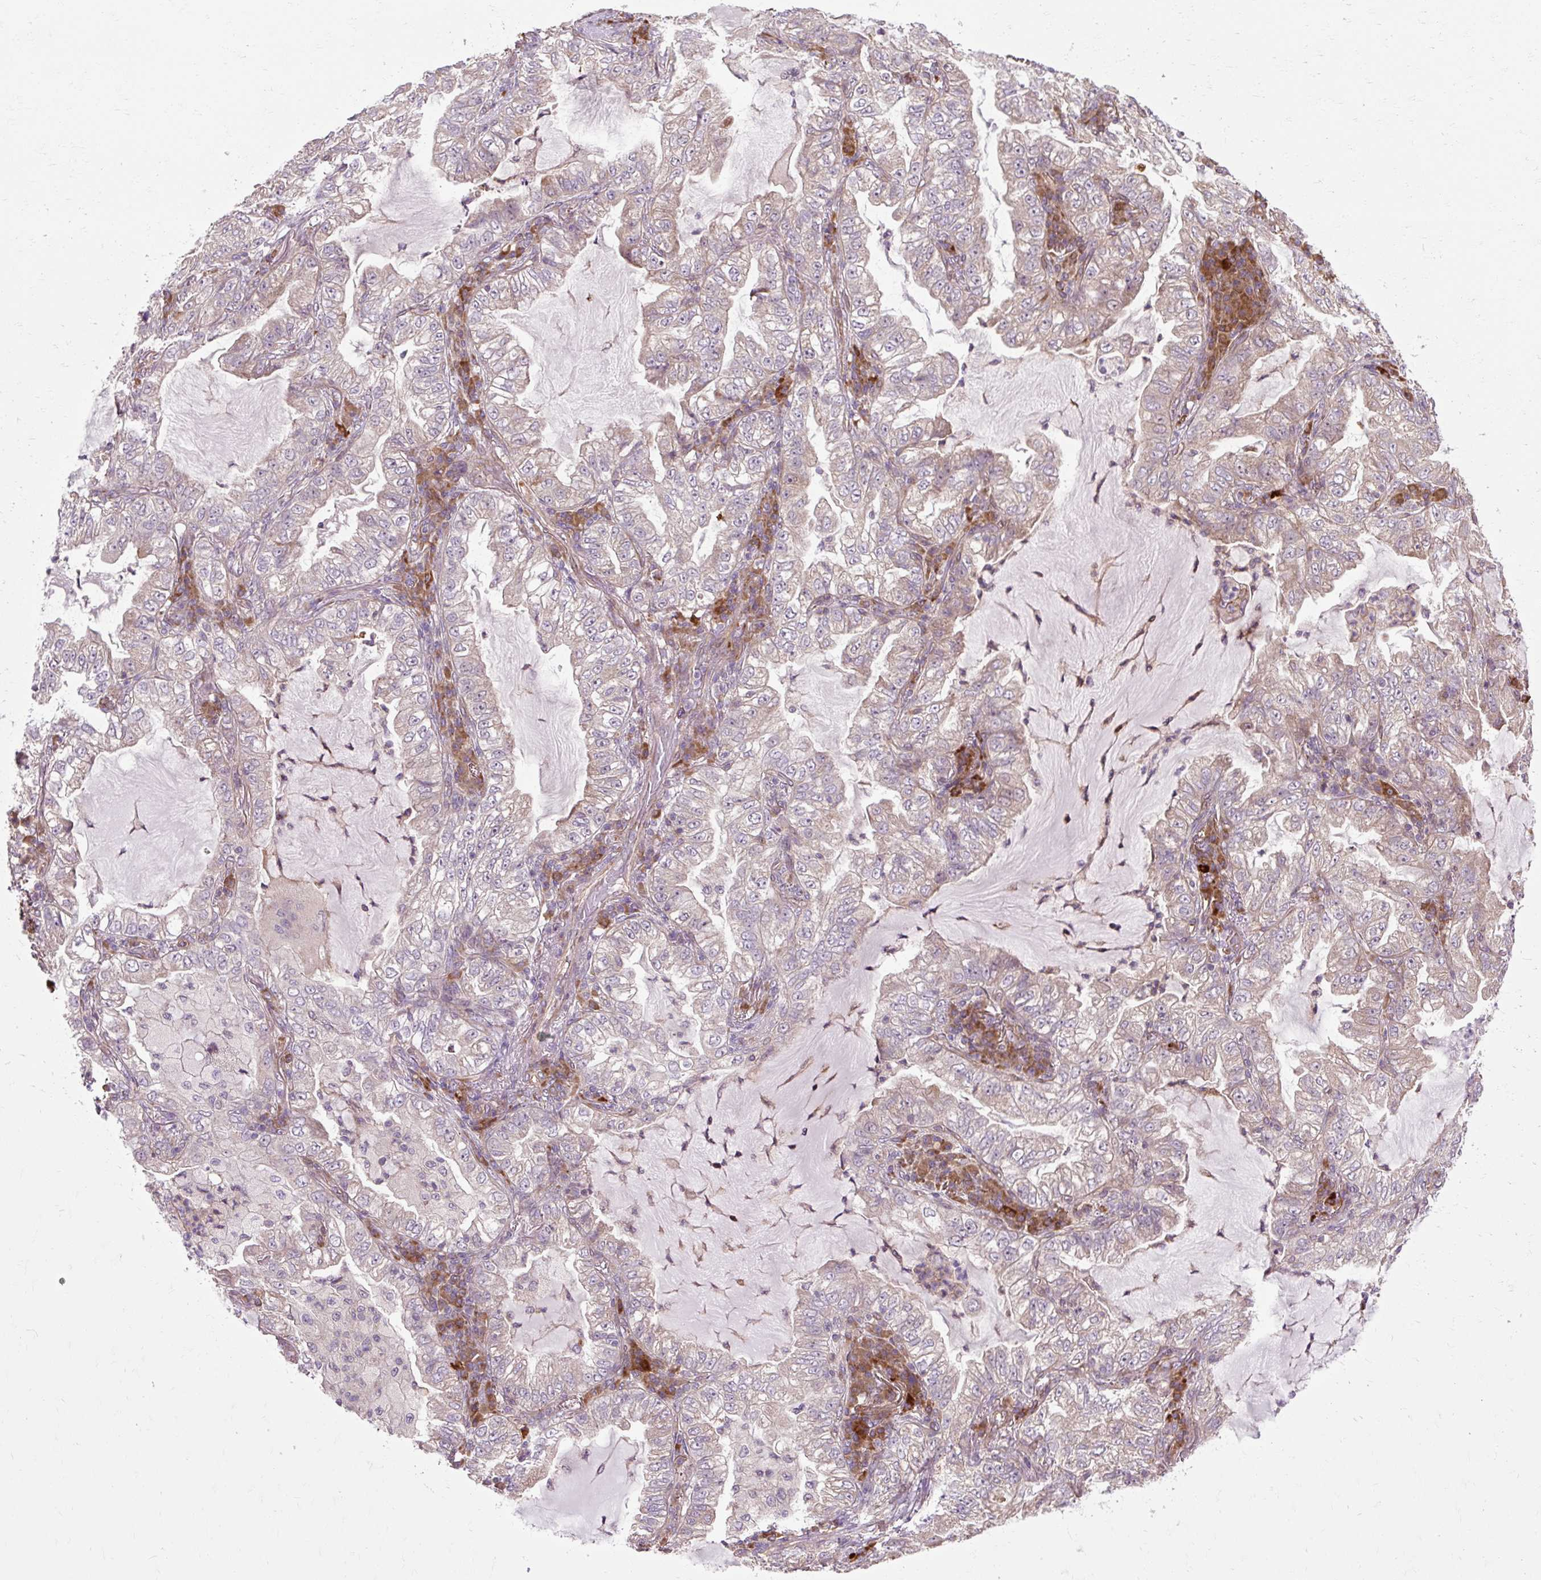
{"staining": {"intensity": "weak", "quantity": "<25%", "location": "cytoplasmic/membranous"}, "tissue": "lung cancer", "cell_type": "Tumor cells", "image_type": "cancer", "snomed": [{"axis": "morphology", "description": "Adenocarcinoma, NOS"}, {"axis": "topography", "description": "Lung"}], "caption": "Tumor cells show no significant staining in lung adenocarcinoma.", "gene": "FLRT1", "patient": {"sex": "female", "age": 73}}